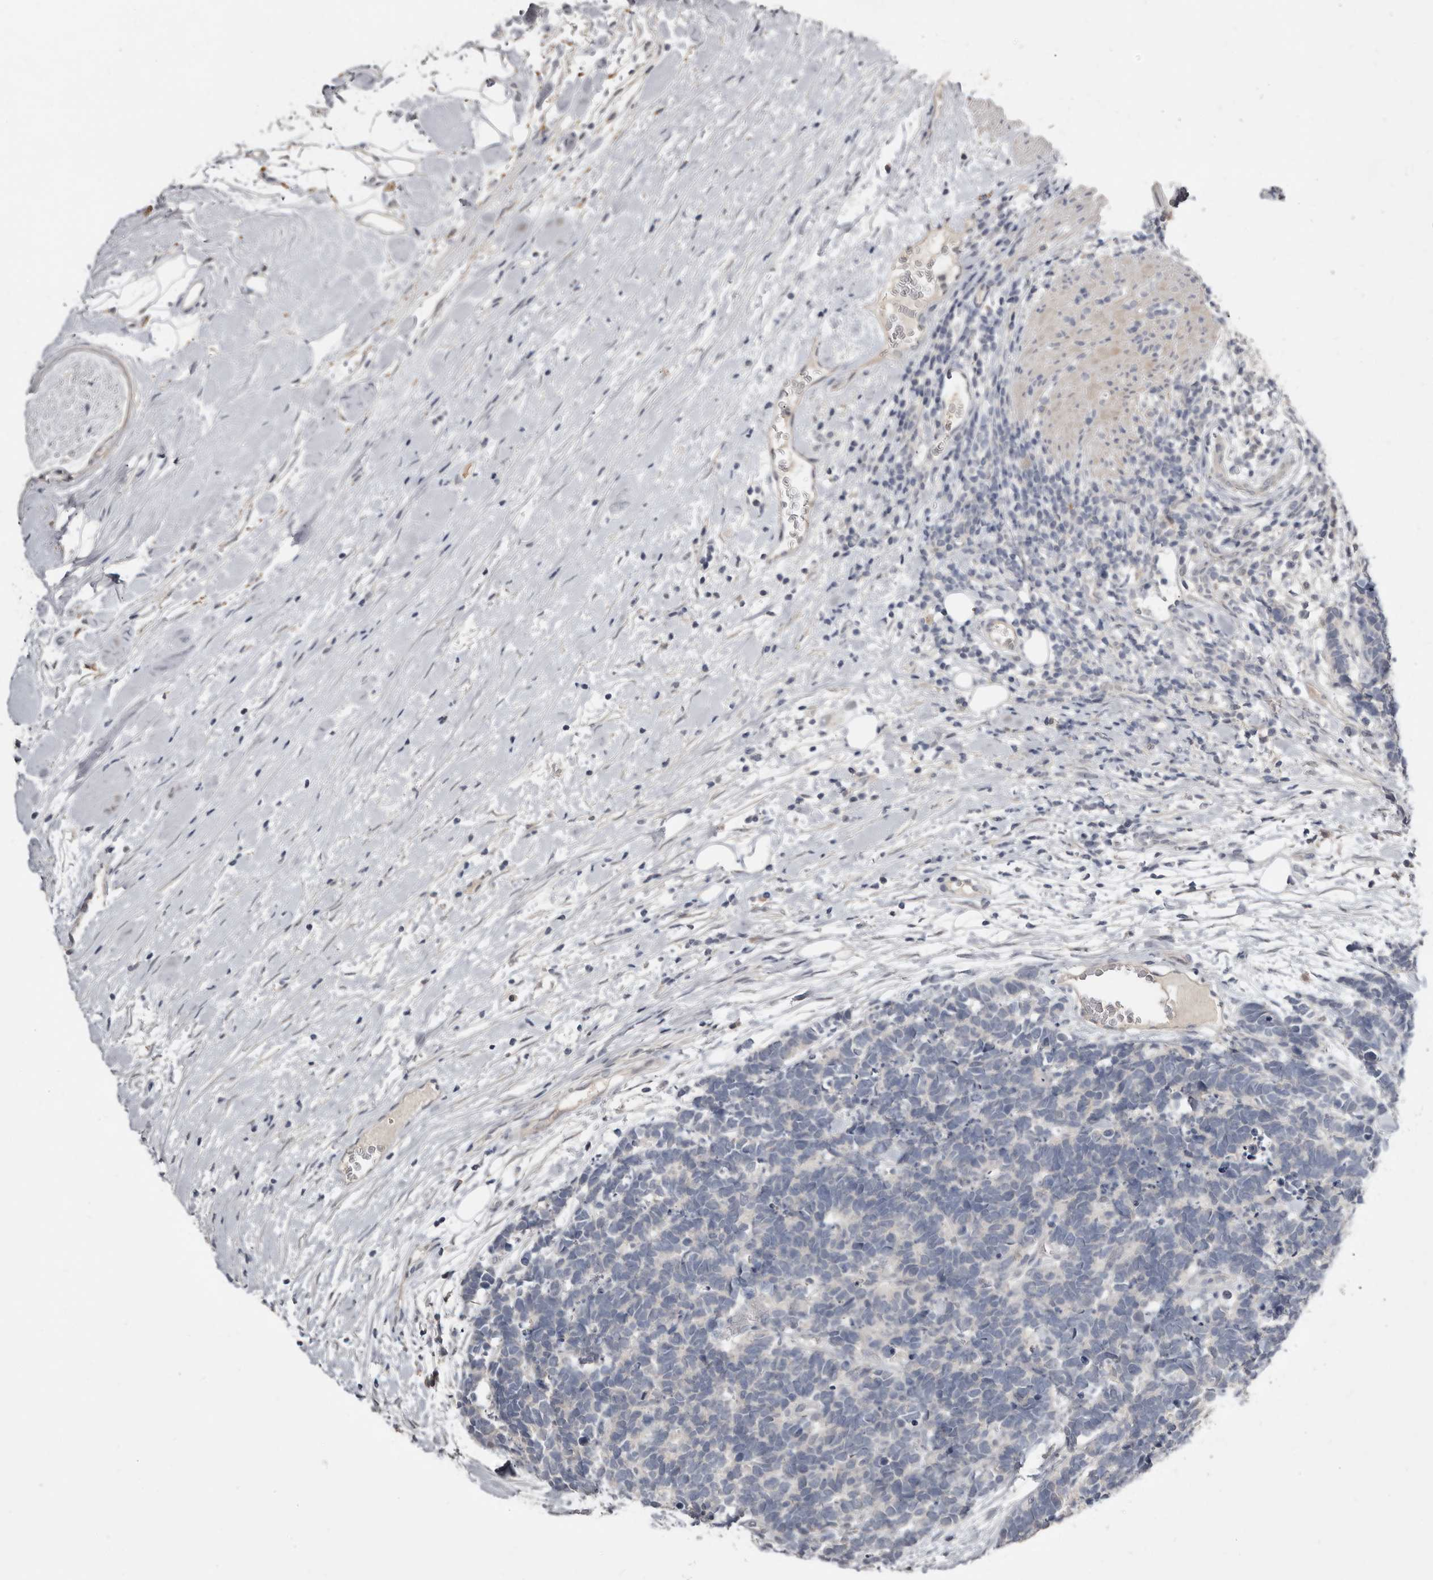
{"staining": {"intensity": "negative", "quantity": "none", "location": "none"}, "tissue": "carcinoid", "cell_type": "Tumor cells", "image_type": "cancer", "snomed": [{"axis": "morphology", "description": "Carcinoma, NOS"}, {"axis": "morphology", "description": "Carcinoid, malignant, NOS"}, {"axis": "topography", "description": "Urinary bladder"}], "caption": "Tumor cells are negative for brown protein staining in carcinoid.", "gene": "RBKS", "patient": {"sex": "male", "age": 57}}